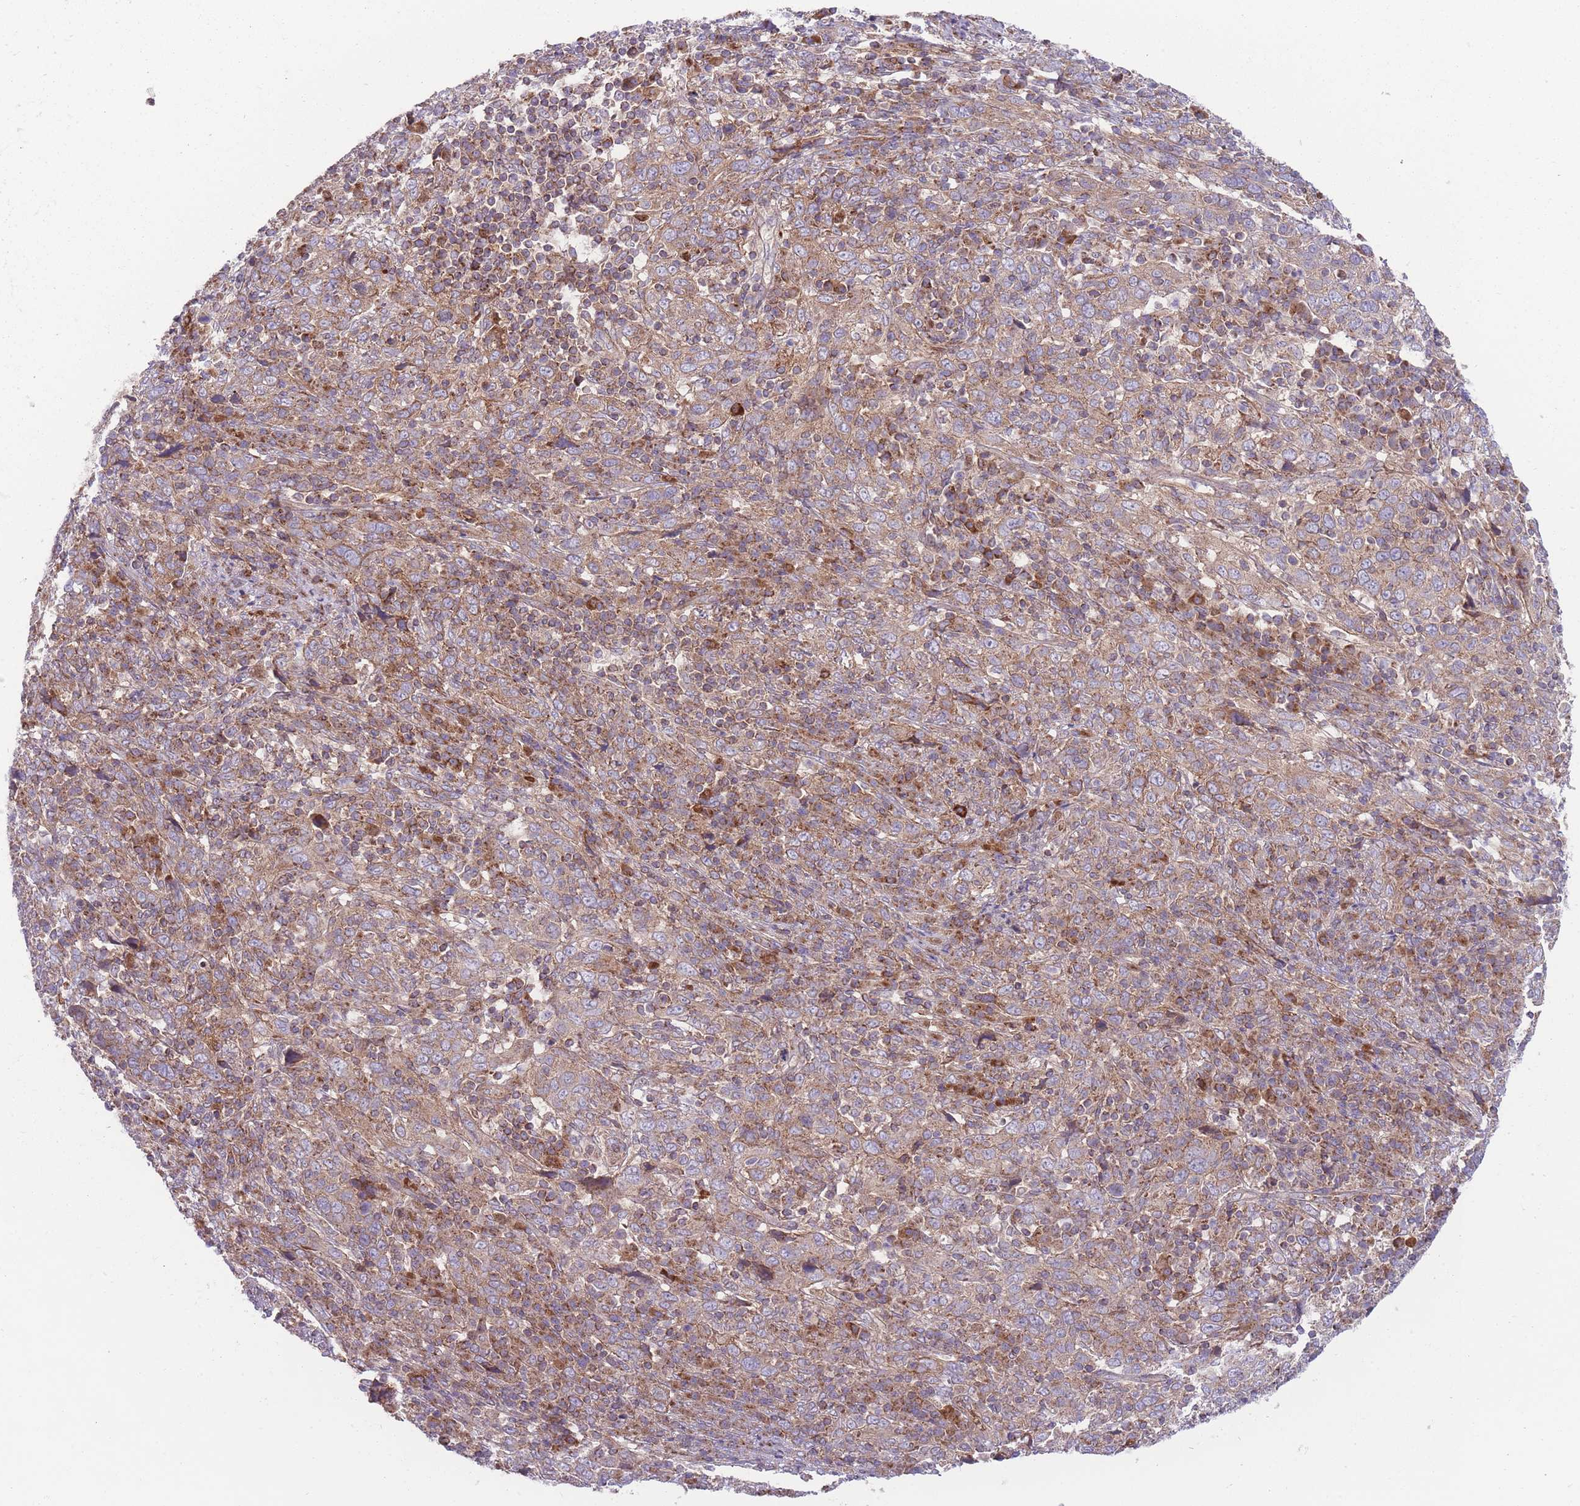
{"staining": {"intensity": "moderate", "quantity": ">75%", "location": "cytoplasmic/membranous"}, "tissue": "cervical cancer", "cell_type": "Tumor cells", "image_type": "cancer", "snomed": [{"axis": "morphology", "description": "Squamous cell carcinoma, NOS"}, {"axis": "topography", "description": "Cervix"}], "caption": "Protein staining of cervical cancer (squamous cell carcinoma) tissue demonstrates moderate cytoplasmic/membranous positivity in about >75% of tumor cells. (Brightfield microscopy of DAB IHC at high magnification).", "gene": "ANKRD10", "patient": {"sex": "female", "age": 46}}